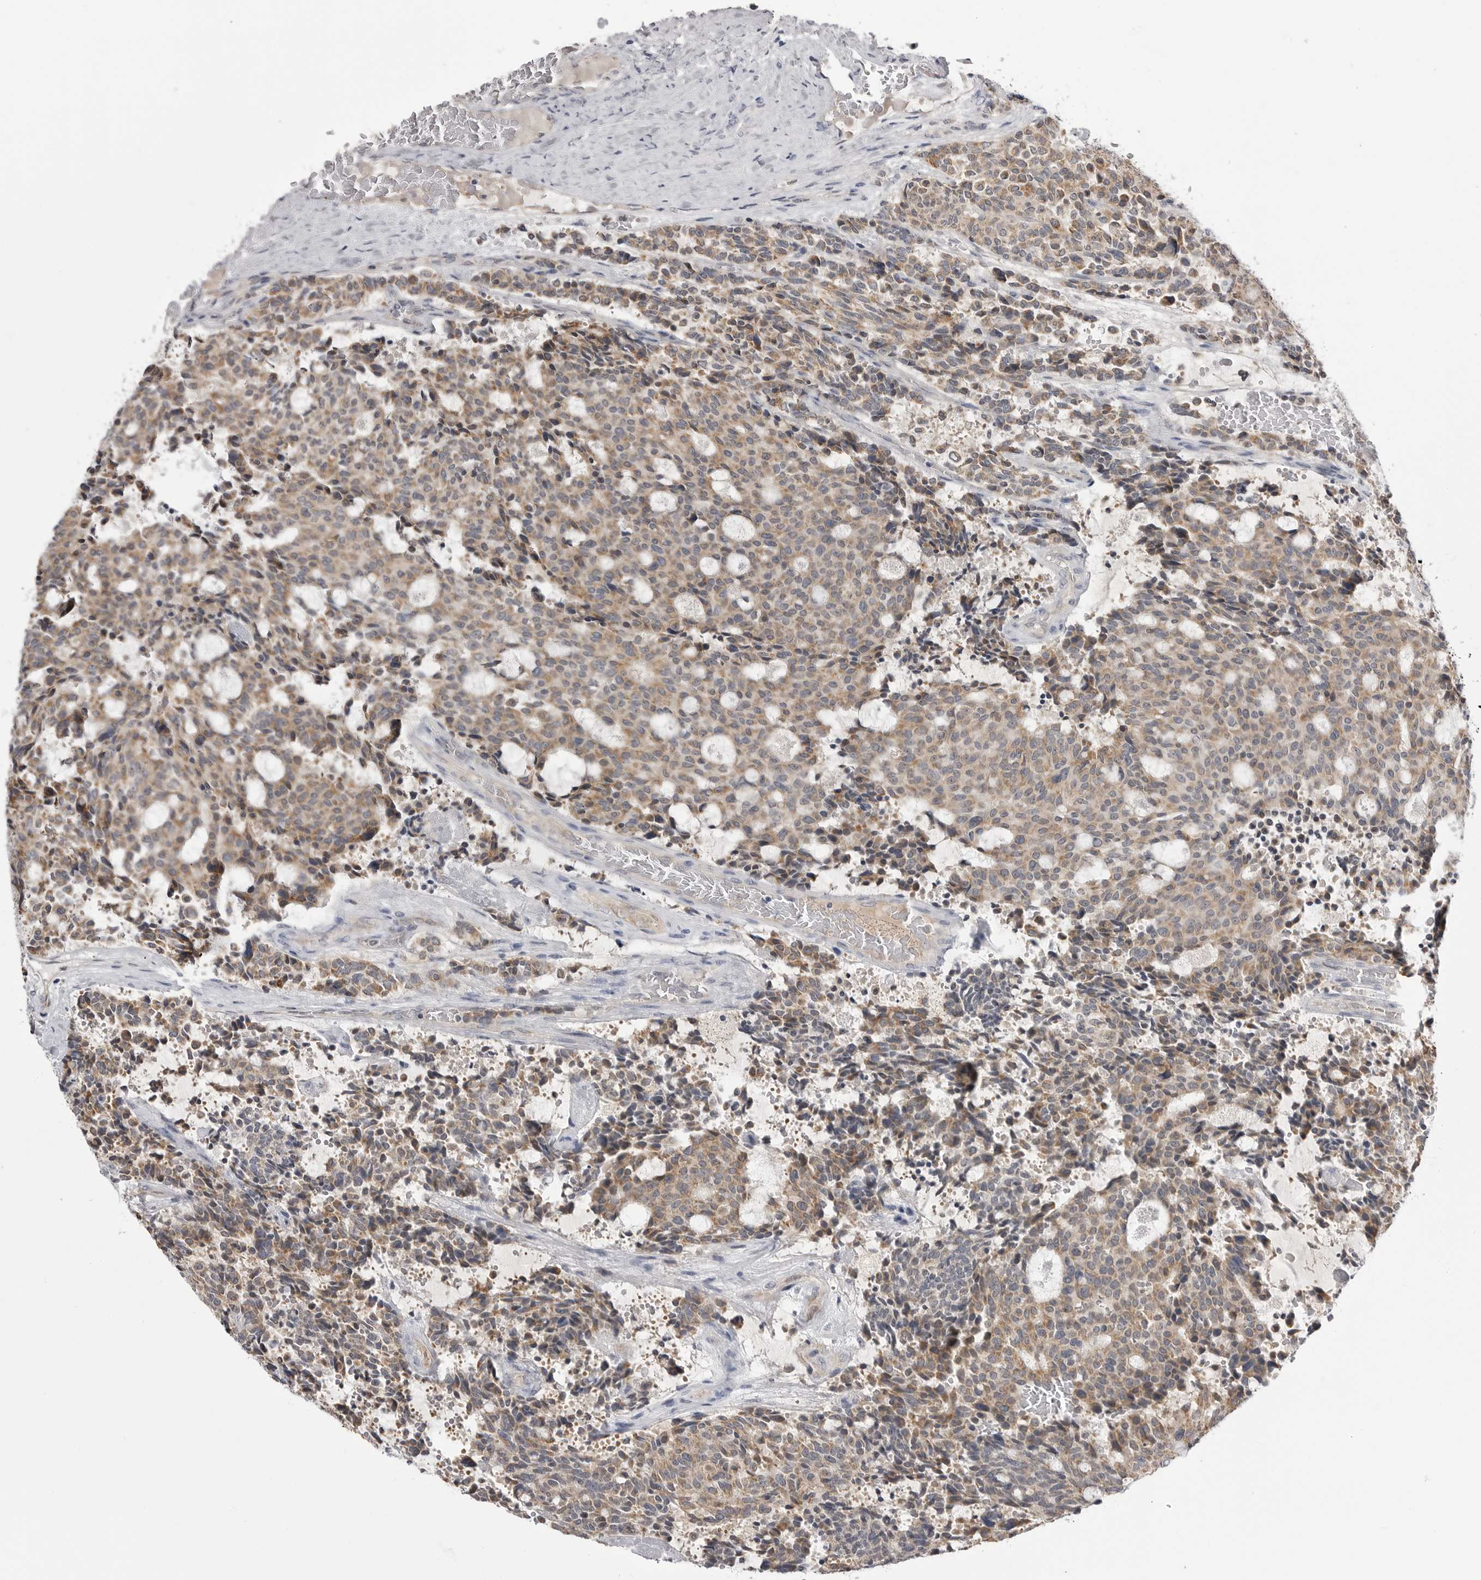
{"staining": {"intensity": "moderate", "quantity": "25%-75%", "location": "cytoplasmic/membranous"}, "tissue": "carcinoid", "cell_type": "Tumor cells", "image_type": "cancer", "snomed": [{"axis": "morphology", "description": "Carcinoid, malignant, NOS"}, {"axis": "topography", "description": "Pancreas"}], "caption": "Human carcinoid (malignant) stained for a protein (brown) shows moderate cytoplasmic/membranous positive staining in about 25%-75% of tumor cells.", "gene": "FH", "patient": {"sex": "female", "age": 54}}